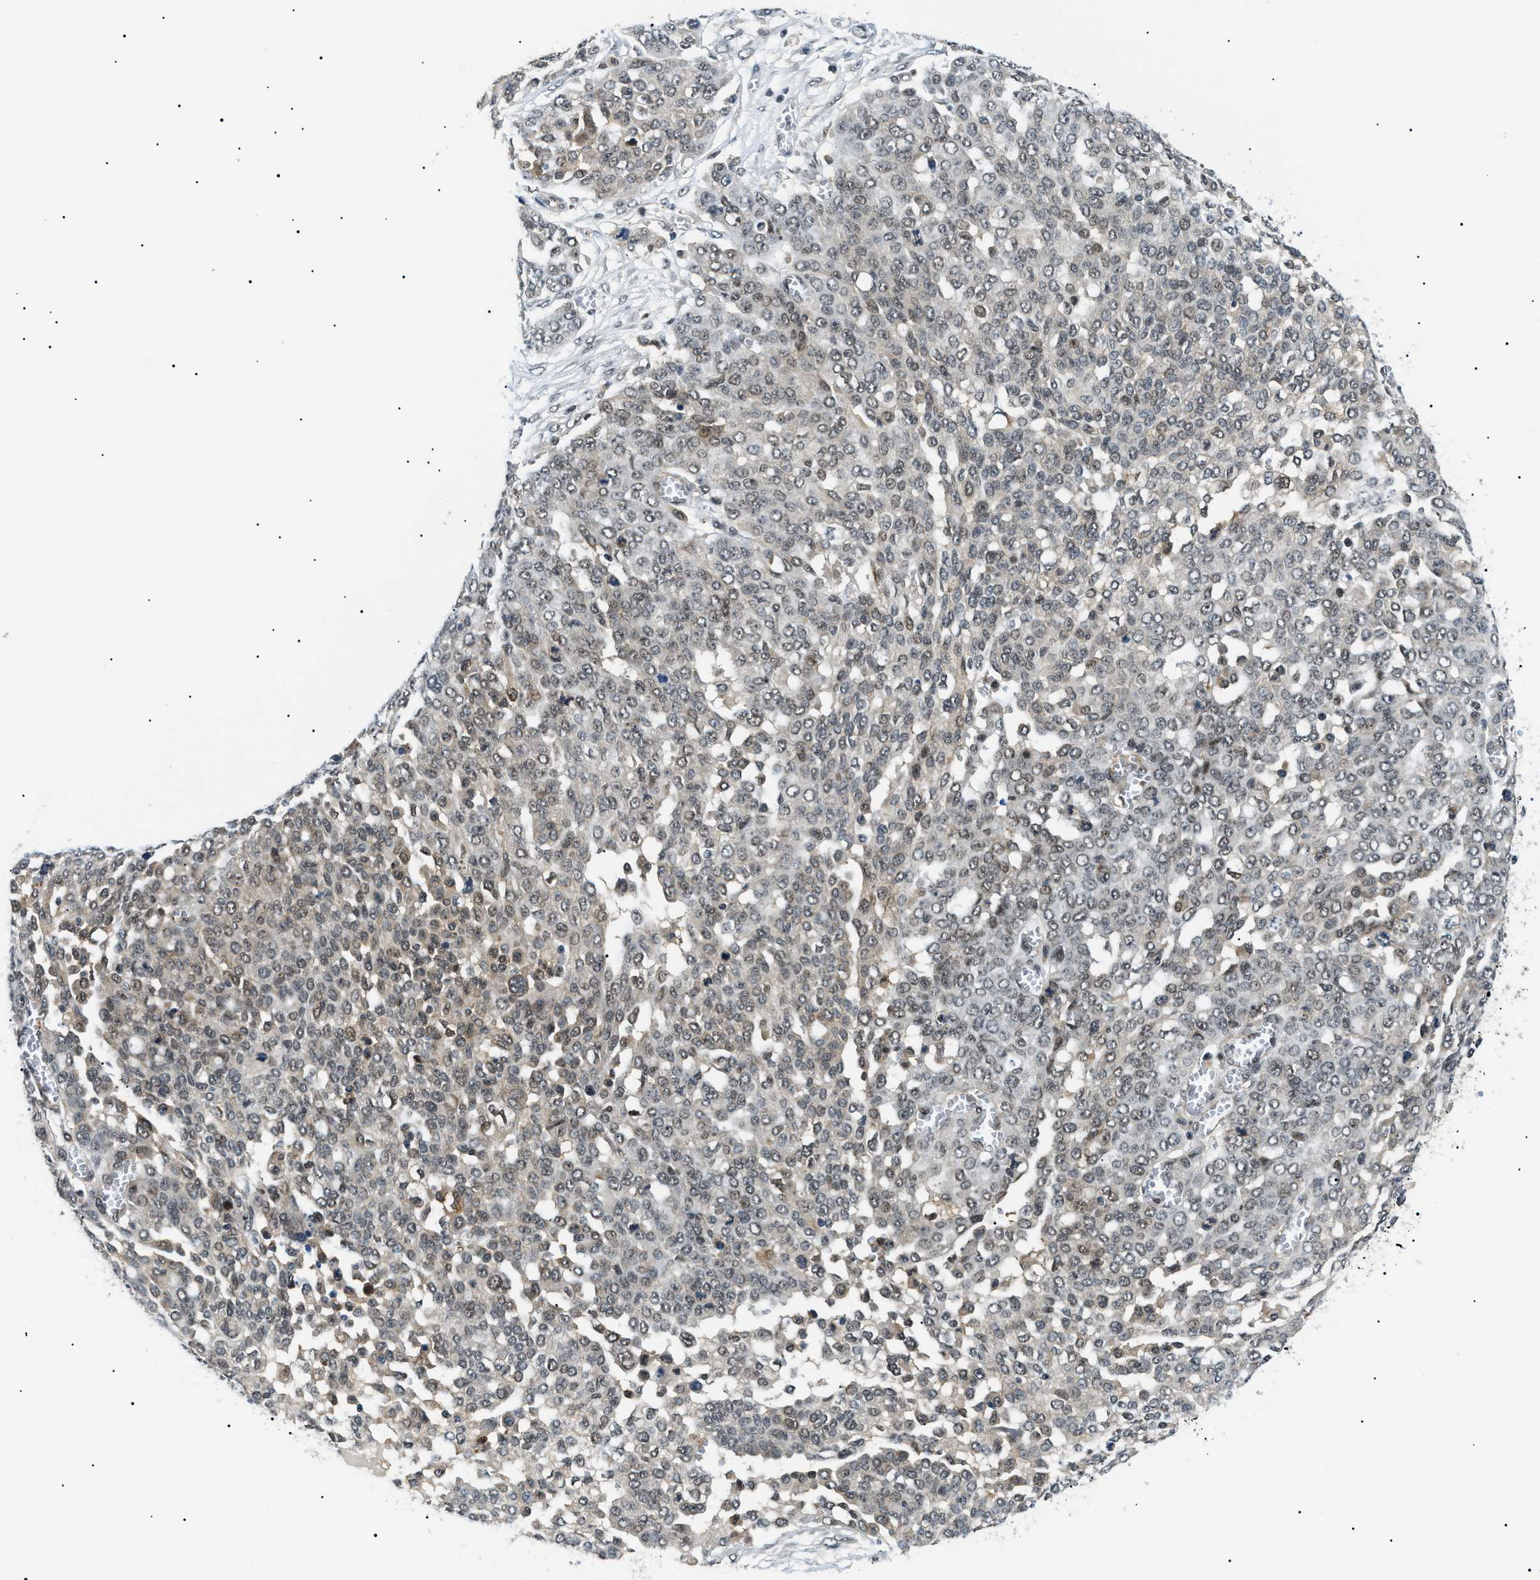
{"staining": {"intensity": "weak", "quantity": "25%-75%", "location": "nuclear"}, "tissue": "ovarian cancer", "cell_type": "Tumor cells", "image_type": "cancer", "snomed": [{"axis": "morphology", "description": "Cystadenocarcinoma, serous, NOS"}, {"axis": "topography", "description": "Soft tissue"}, {"axis": "topography", "description": "Ovary"}], "caption": "Immunohistochemical staining of serous cystadenocarcinoma (ovarian) exhibits low levels of weak nuclear positivity in approximately 25%-75% of tumor cells. The protein is stained brown, and the nuclei are stained in blue (DAB (3,3'-diaminobenzidine) IHC with brightfield microscopy, high magnification).", "gene": "RBM15", "patient": {"sex": "female", "age": 57}}